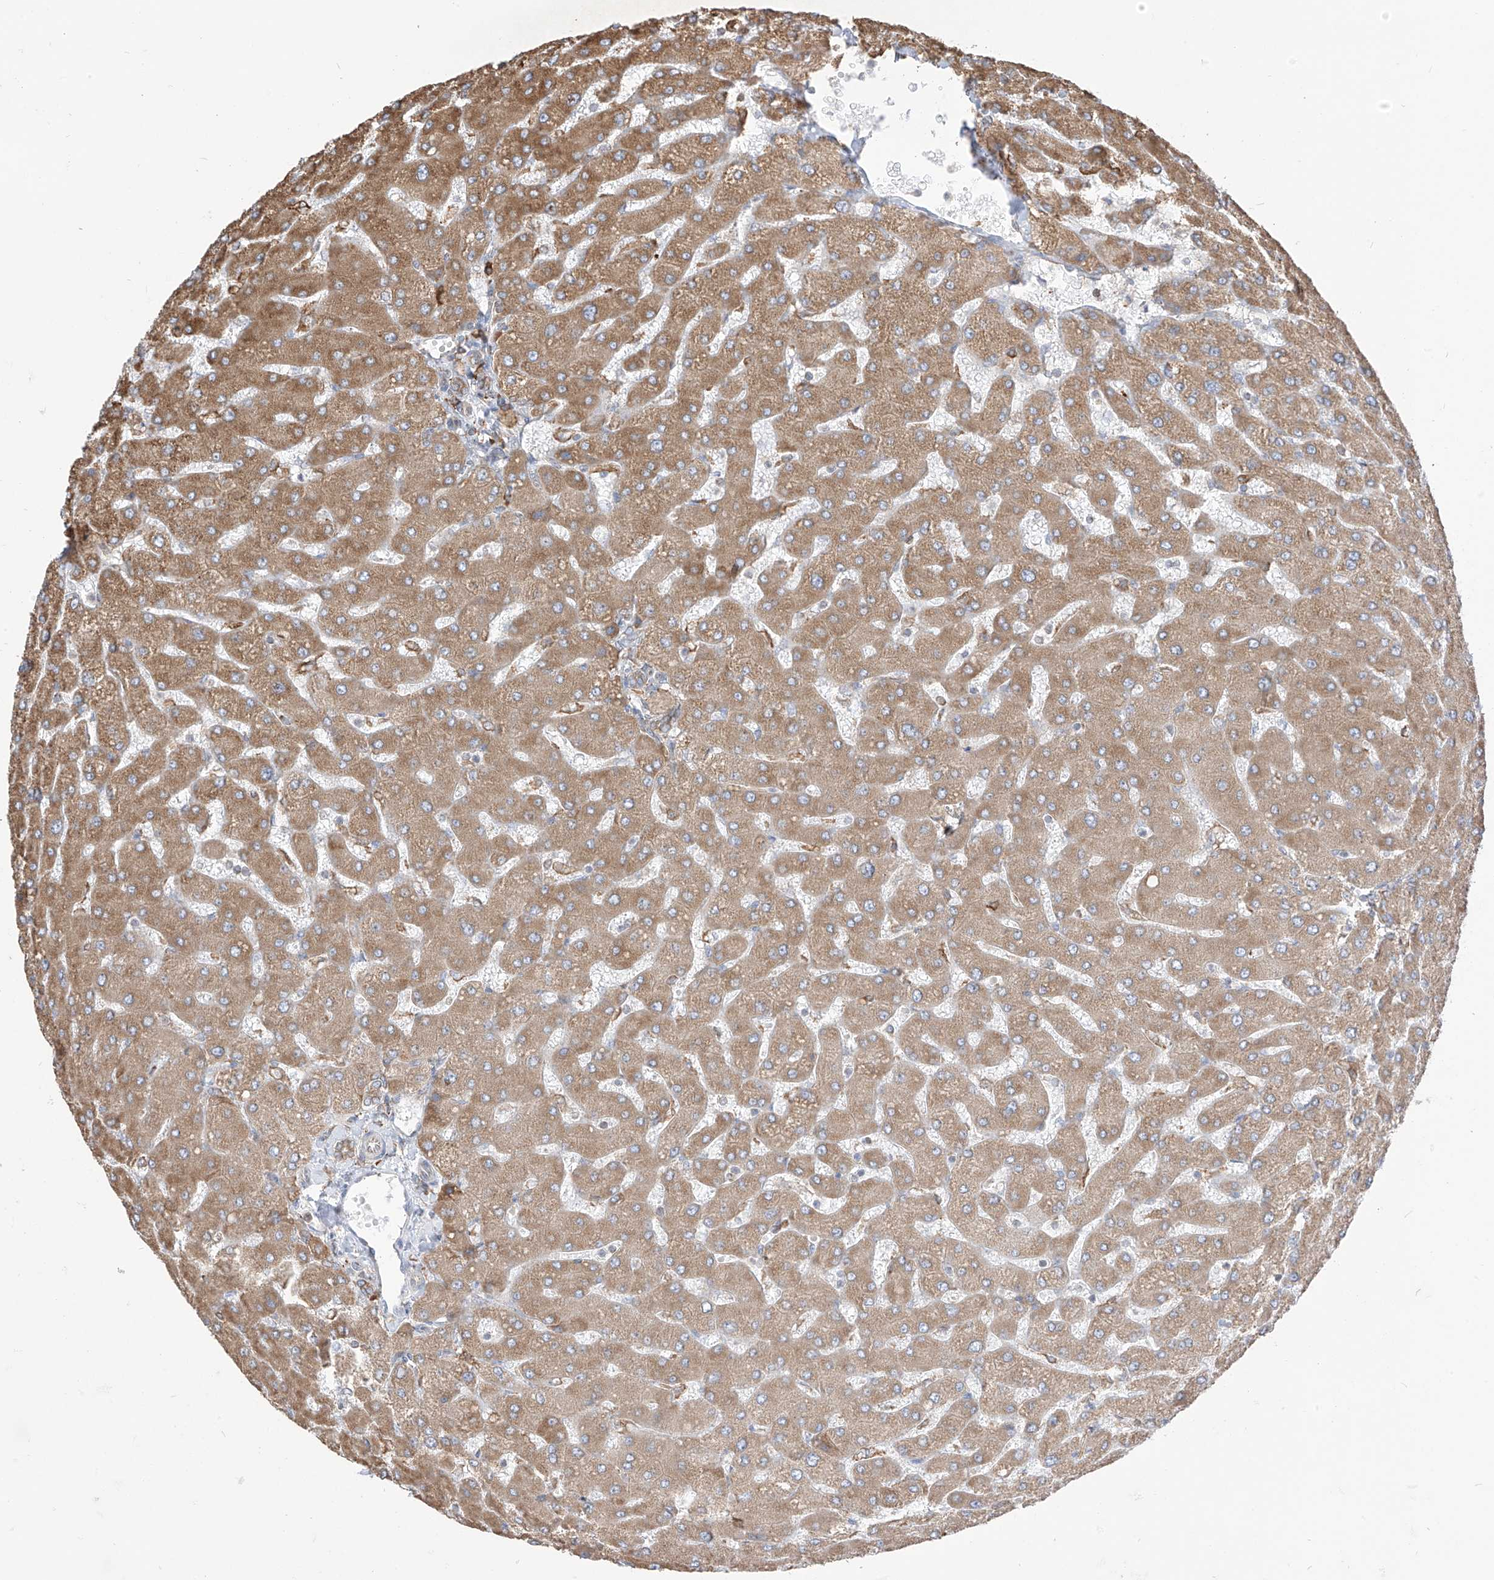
{"staining": {"intensity": "moderate", "quantity": ">75%", "location": "cytoplasmic/membranous"}, "tissue": "liver", "cell_type": "Cholangiocytes", "image_type": "normal", "snomed": [{"axis": "morphology", "description": "Normal tissue, NOS"}, {"axis": "topography", "description": "Liver"}], "caption": "DAB immunohistochemical staining of unremarkable human liver reveals moderate cytoplasmic/membranous protein positivity in approximately >75% of cholangiocytes. (IHC, brightfield microscopy, high magnification).", "gene": "PDIA6", "patient": {"sex": "male", "age": 55}}